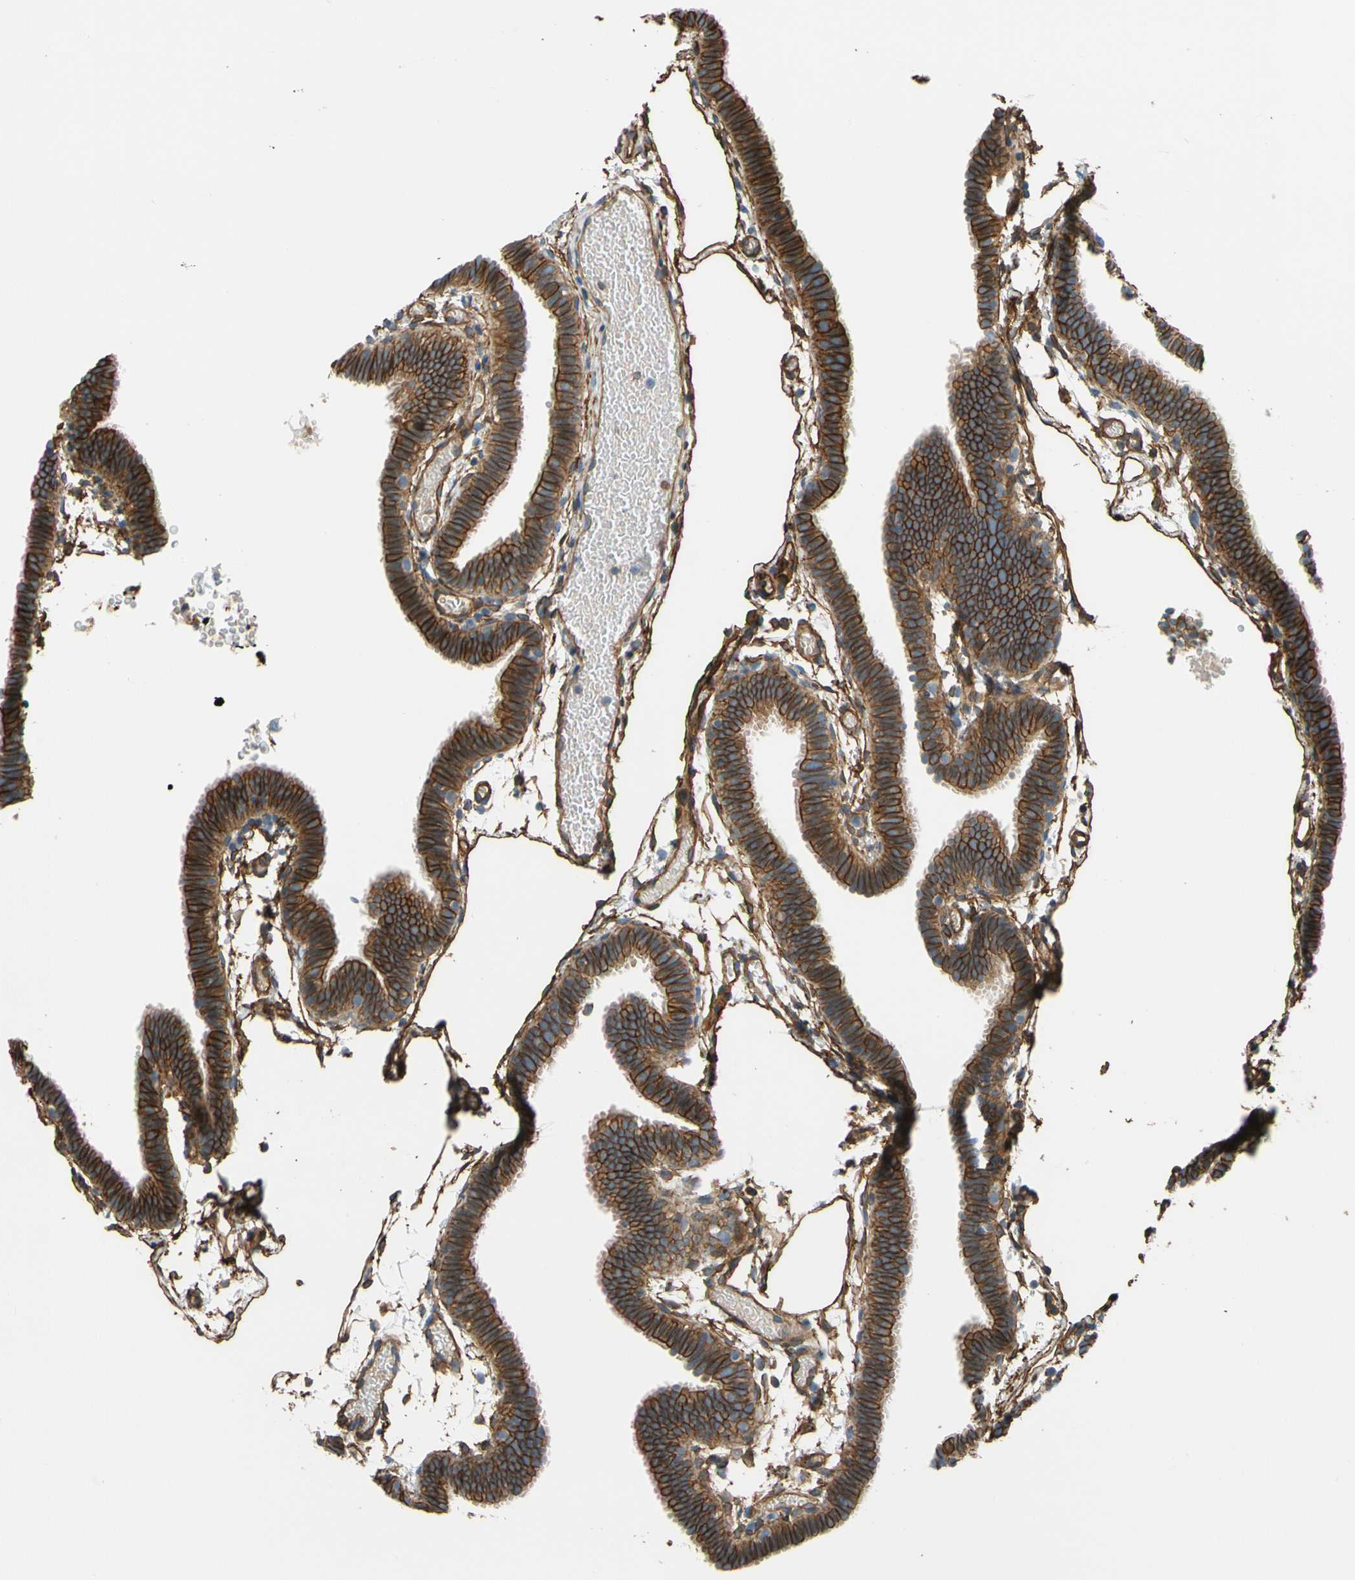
{"staining": {"intensity": "strong", "quantity": ">75%", "location": "cytoplasmic/membranous"}, "tissue": "fallopian tube", "cell_type": "Glandular cells", "image_type": "normal", "snomed": [{"axis": "morphology", "description": "Normal tissue, NOS"}, {"axis": "topography", "description": "Fallopian tube"}], "caption": "High-power microscopy captured an immunohistochemistry image of benign fallopian tube, revealing strong cytoplasmic/membranous positivity in about >75% of glandular cells.", "gene": "SPTAN1", "patient": {"sex": "female", "age": 29}}